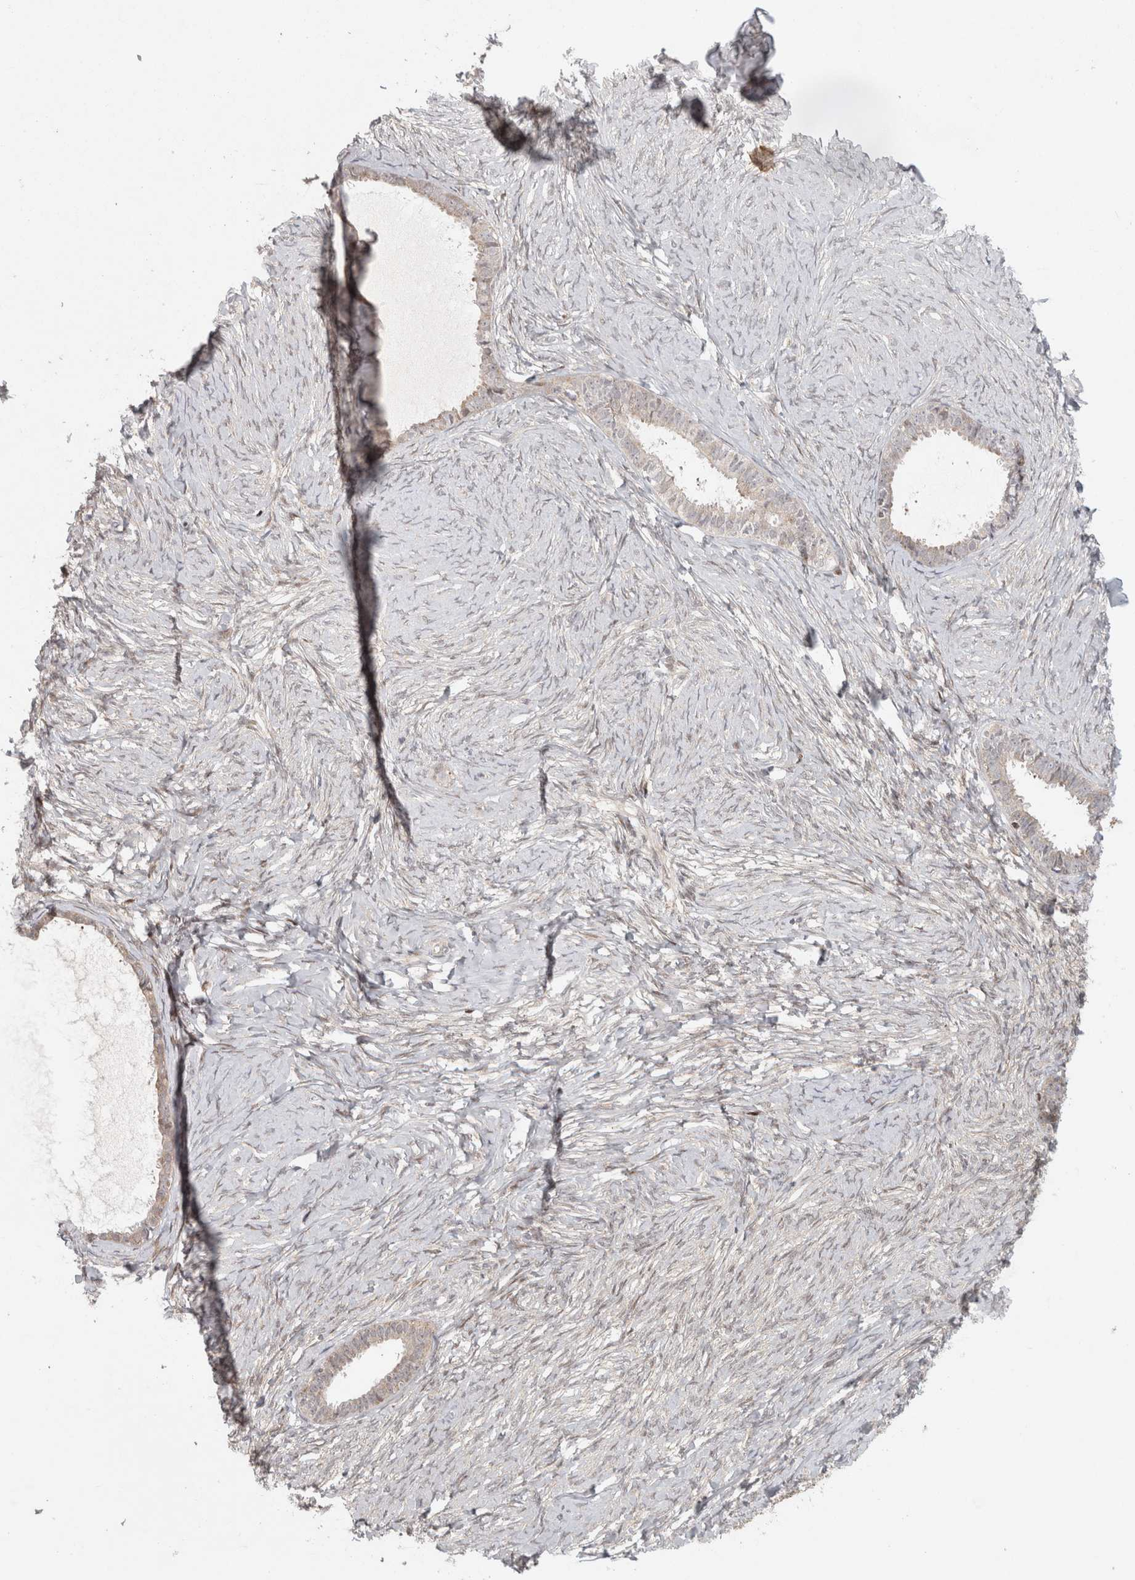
{"staining": {"intensity": "negative", "quantity": "none", "location": "none"}, "tissue": "ovarian cancer", "cell_type": "Tumor cells", "image_type": "cancer", "snomed": [{"axis": "morphology", "description": "Cystadenocarcinoma, serous, NOS"}, {"axis": "topography", "description": "Ovary"}], "caption": "Tumor cells show no significant positivity in serous cystadenocarcinoma (ovarian). The staining was performed using DAB (3,3'-diaminobenzidine) to visualize the protein expression in brown, while the nuclei were stained in blue with hematoxylin (Magnification: 20x).", "gene": "KDM8", "patient": {"sex": "female", "age": 79}}